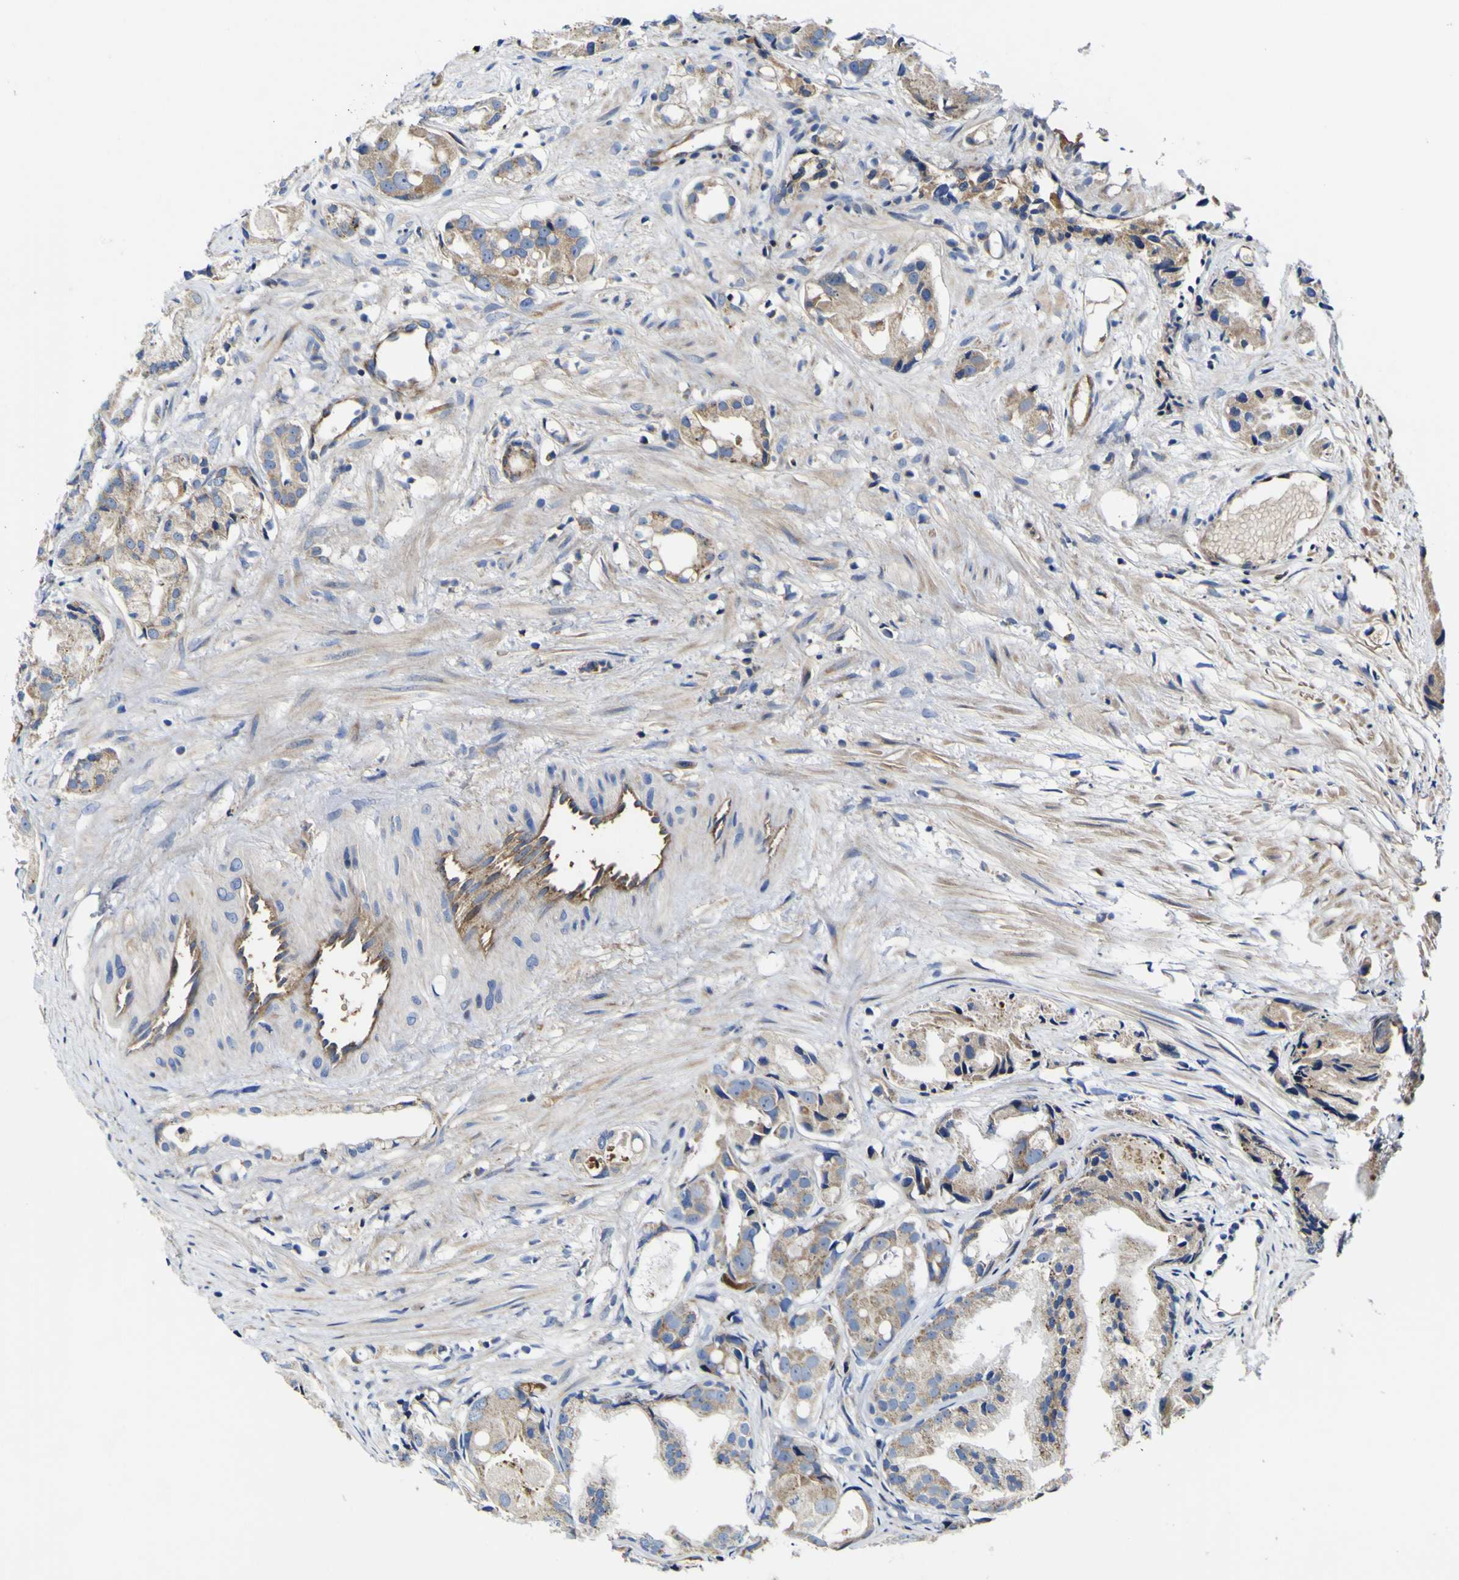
{"staining": {"intensity": "moderate", "quantity": "25%-75%", "location": "cytoplasmic/membranous"}, "tissue": "prostate cancer", "cell_type": "Tumor cells", "image_type": "cancer", "snomed": [{"axis": "morphology", "description": "Adenocarcinoma, Low grade"}, {"axis": "topography", "description": "Prostate"}], "caption": "DAB immunohistochemical staining of human prostate adenocarcinoma (low-grade) shows moderate cytoplasmic/membranous protein expression in about 25%-75% of tumor cells.", "gene": "CCDC90B", "patient": {"sex": "male", "age": 72}}